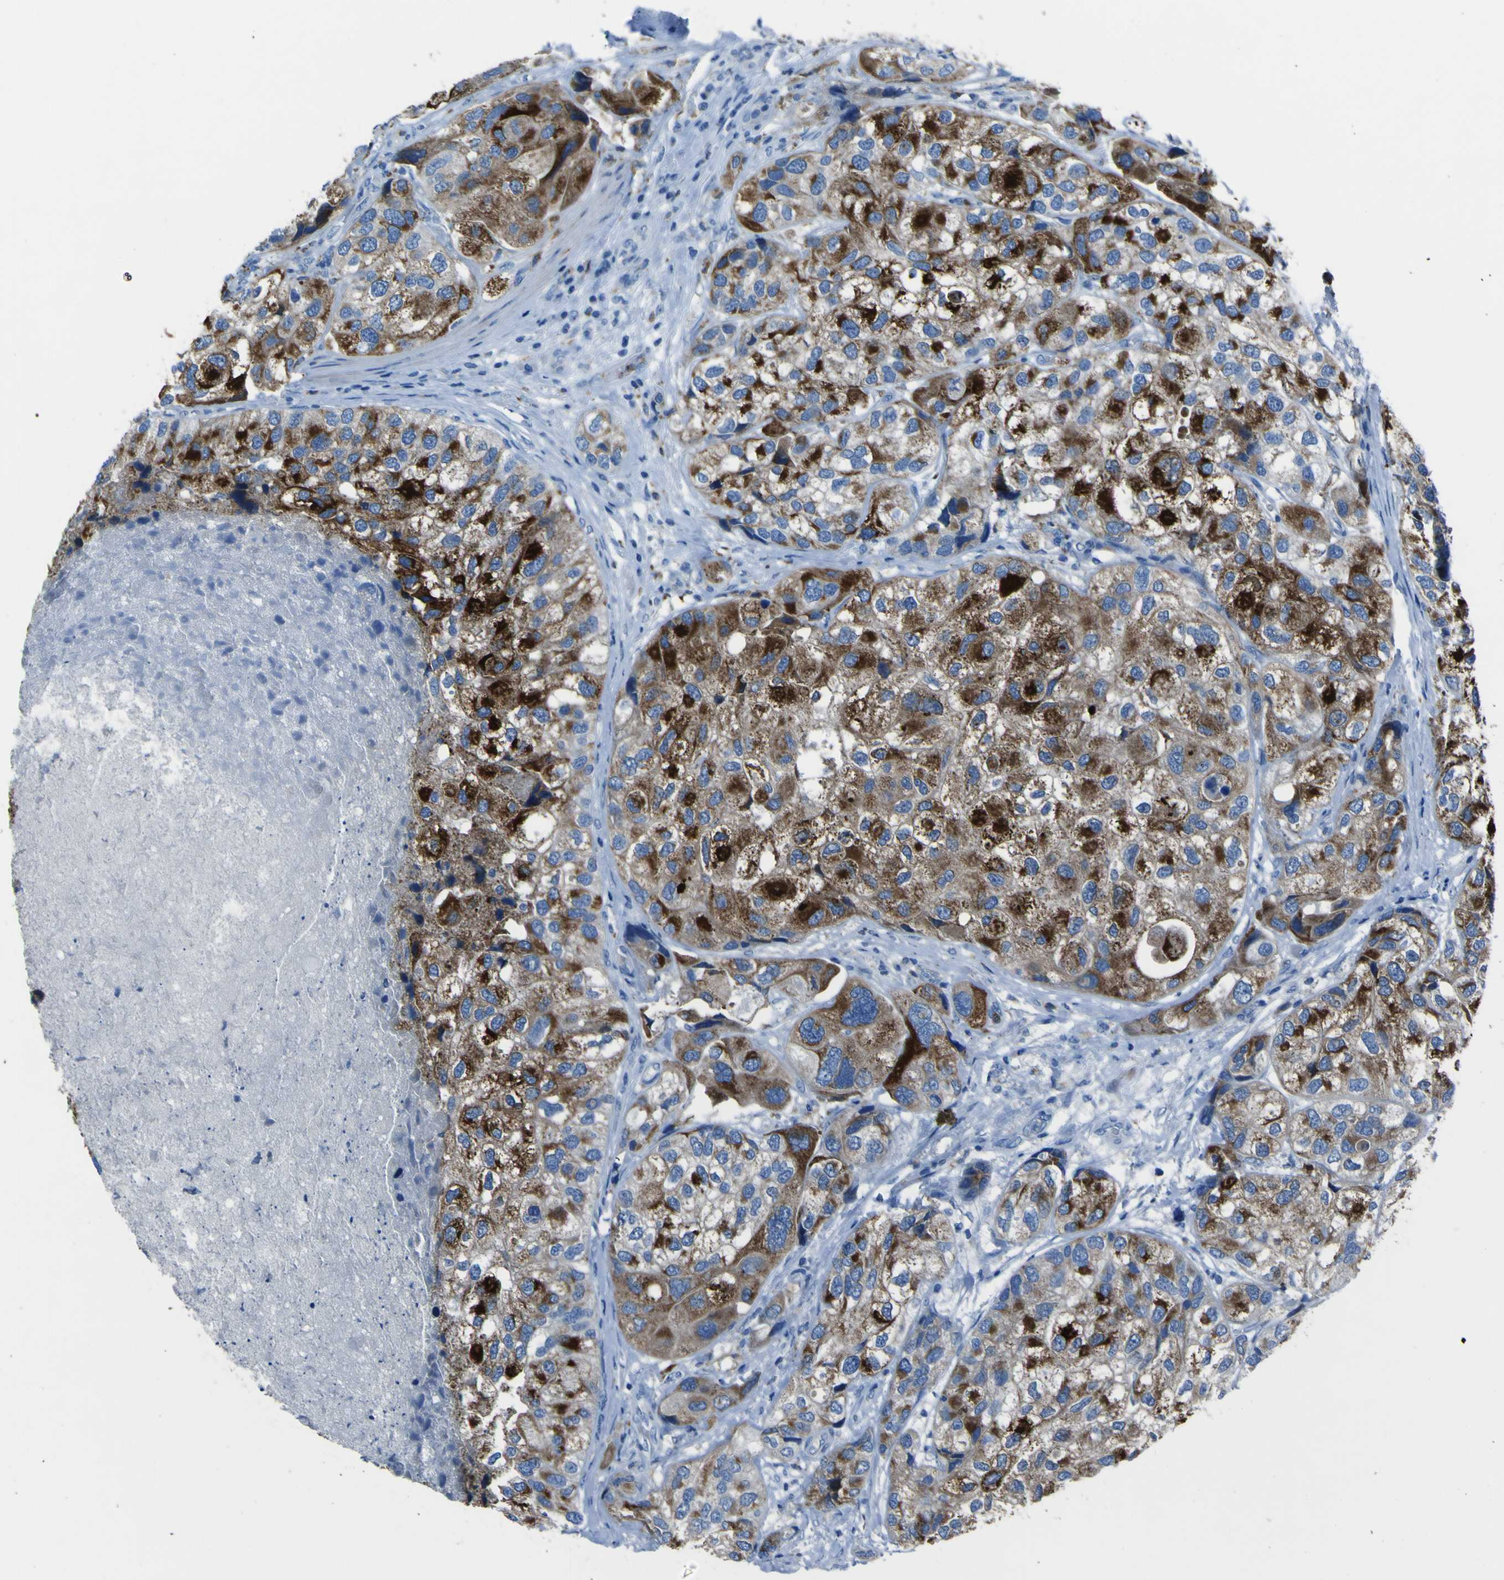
{"staining": {"intensity": "strong", "quantity": ">75%", "location": "cytoplasmic/membranous"}, "tissue": "urothelial cancer", "cell_type": "Tumor cells", "image_type": "cancer", "snomed": [{"axis": "morphology", "description": "Urothelial carcinoma, High grade"}, {"axis": "topography", "description": "Urinary bladder"}], "caption": "Immunohistochemistry (DAB) staining of high-grade urothelial carcinoma demonstrates strong cytoplasmic/membranous protein positivity in about >75% of tumor cells.", "gene": "ACSL1", "patient": {"sex": "female", "age": 64}}